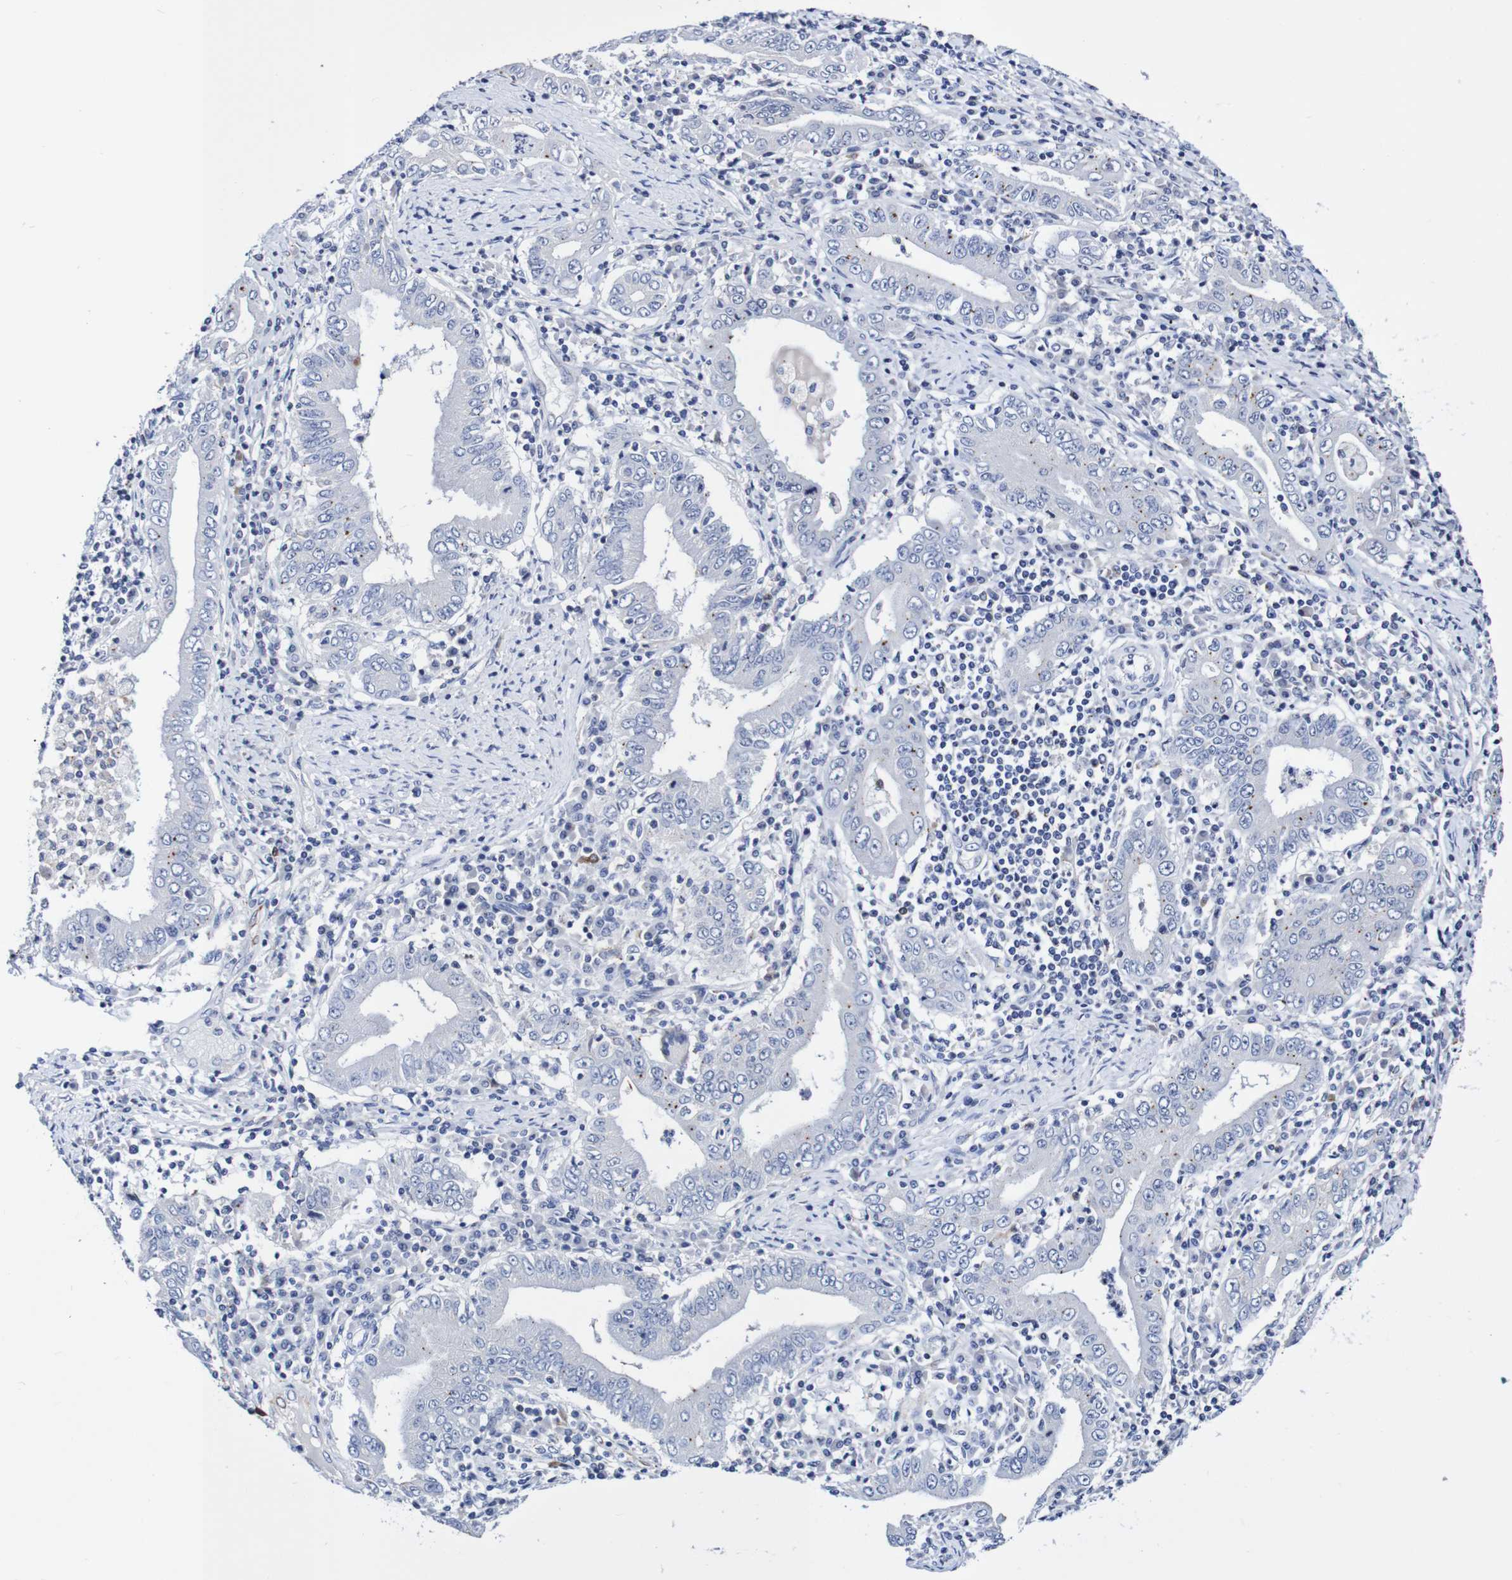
{"staining": {"intensity": "negative", "quantity": "none", "location": "none"}, "tissue": "stomach cancer", "cell_type": "Tumor cells", "image_type": "cancer", "snomed": [{"axis": "morphology", "description": "Normal tissue, NOS"}, {"axis": "morphology", "description": "Adenocarcinoma, NOS"}, {"axis": "topography", "description": "Esophagus"}, {"axis": "topography", "description": "Stomach, upper"}, {"axis": "topography", "description": "Peripheral nerve tissue"}], "caption": "High magnification brightfield microscopy of stomach cancer (adenocarcinoma) stained with DAB (brown) and counterstained with hematoxylin (blue): tumor cells show no significant staining.", "gene": "SEZ6", "patient": {"sex": "male", "age": 62}}